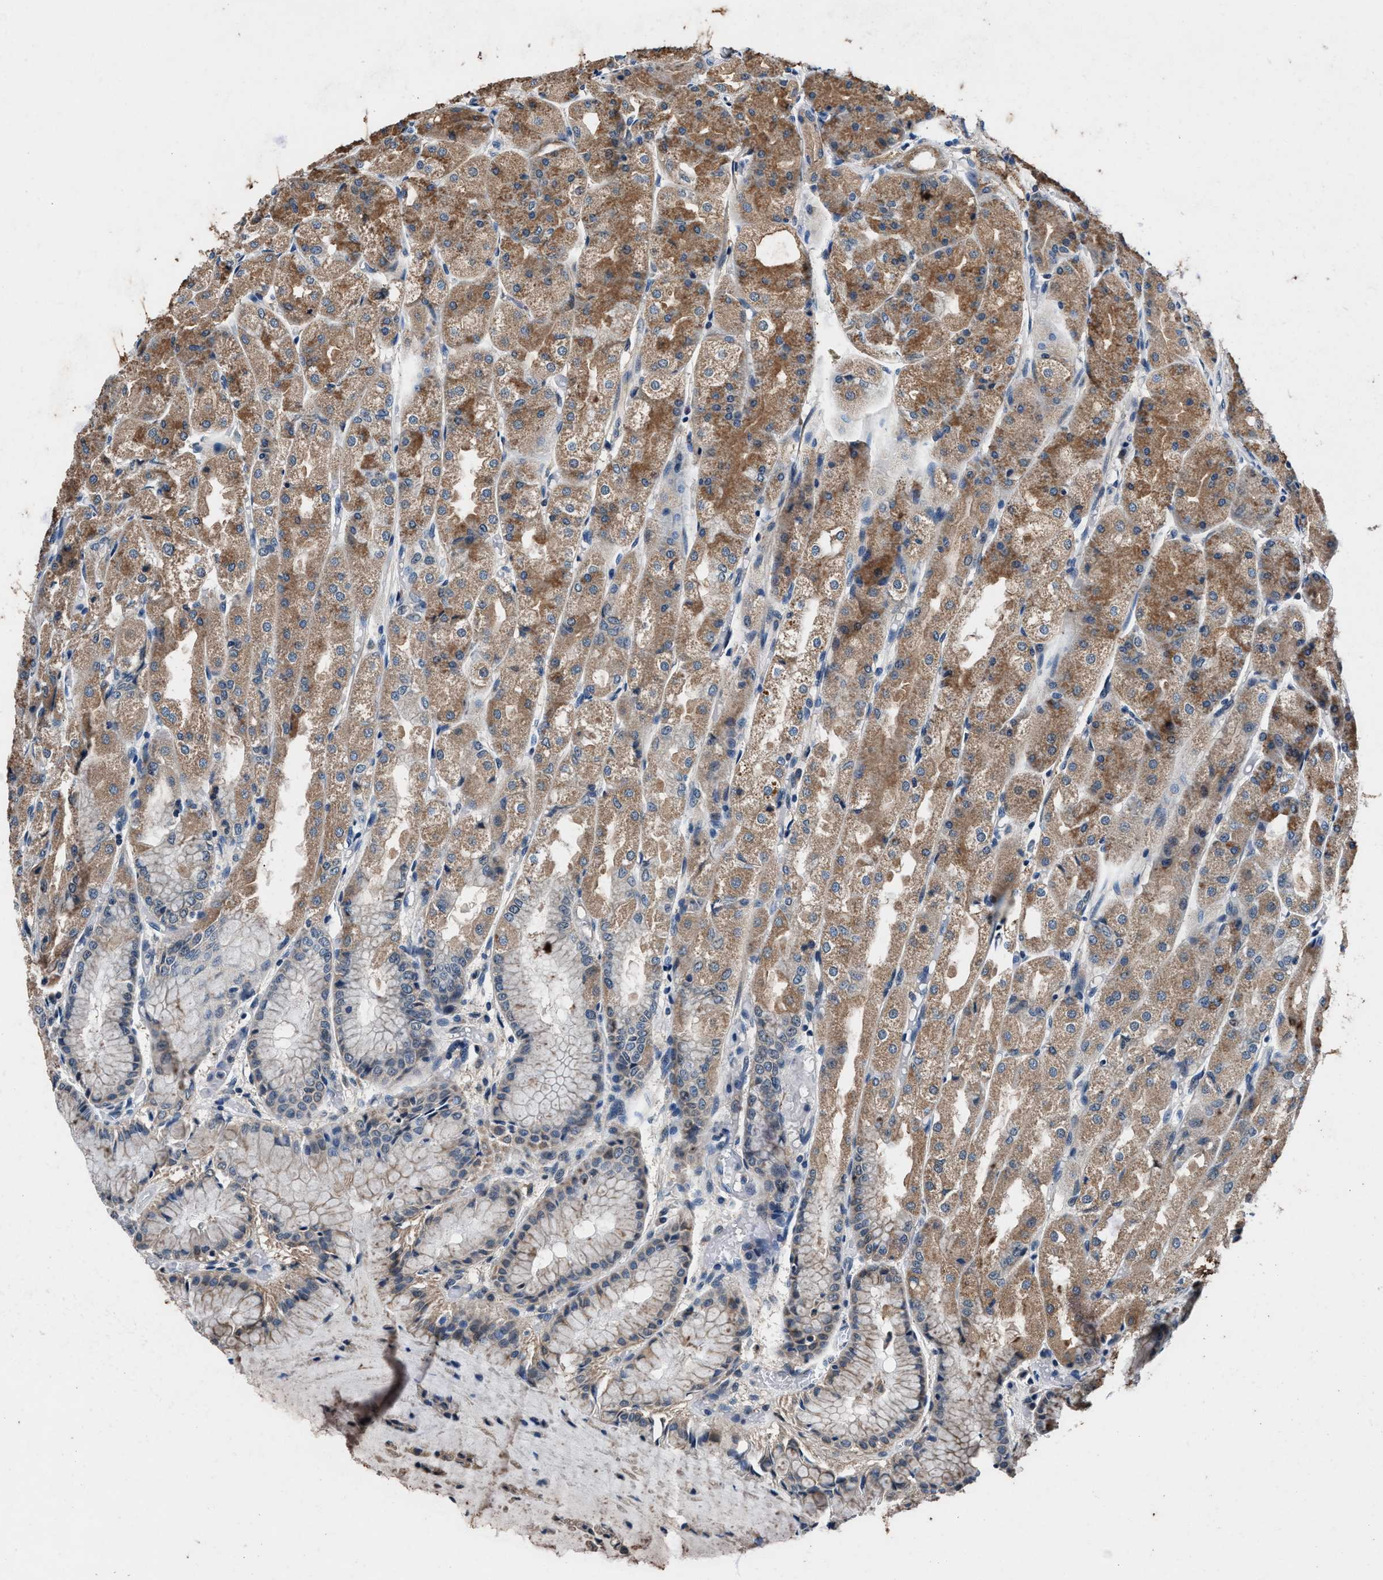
{"staining": {"intensity": "moderate", "quantity": ">75%", "location": "cytoplasmic/membranous"}, "tissue": "stomach", "cell_type": "Glandular cells", "image_type": "normal", "snomed": [{"axis": "morphology", "description": "Normal tissue, NOS"}, {"axis": "topography", "description": "Stomach, upper"}], "caption": "Immunohistochemistry (IHC) (DAB) staining of normal stomach exhibits moderate cytoplasmic/membranous protein positivity in about >75% of glandular cells.", "gene": "DENND6B", "patient": {"sex": "male", "age": 72}}